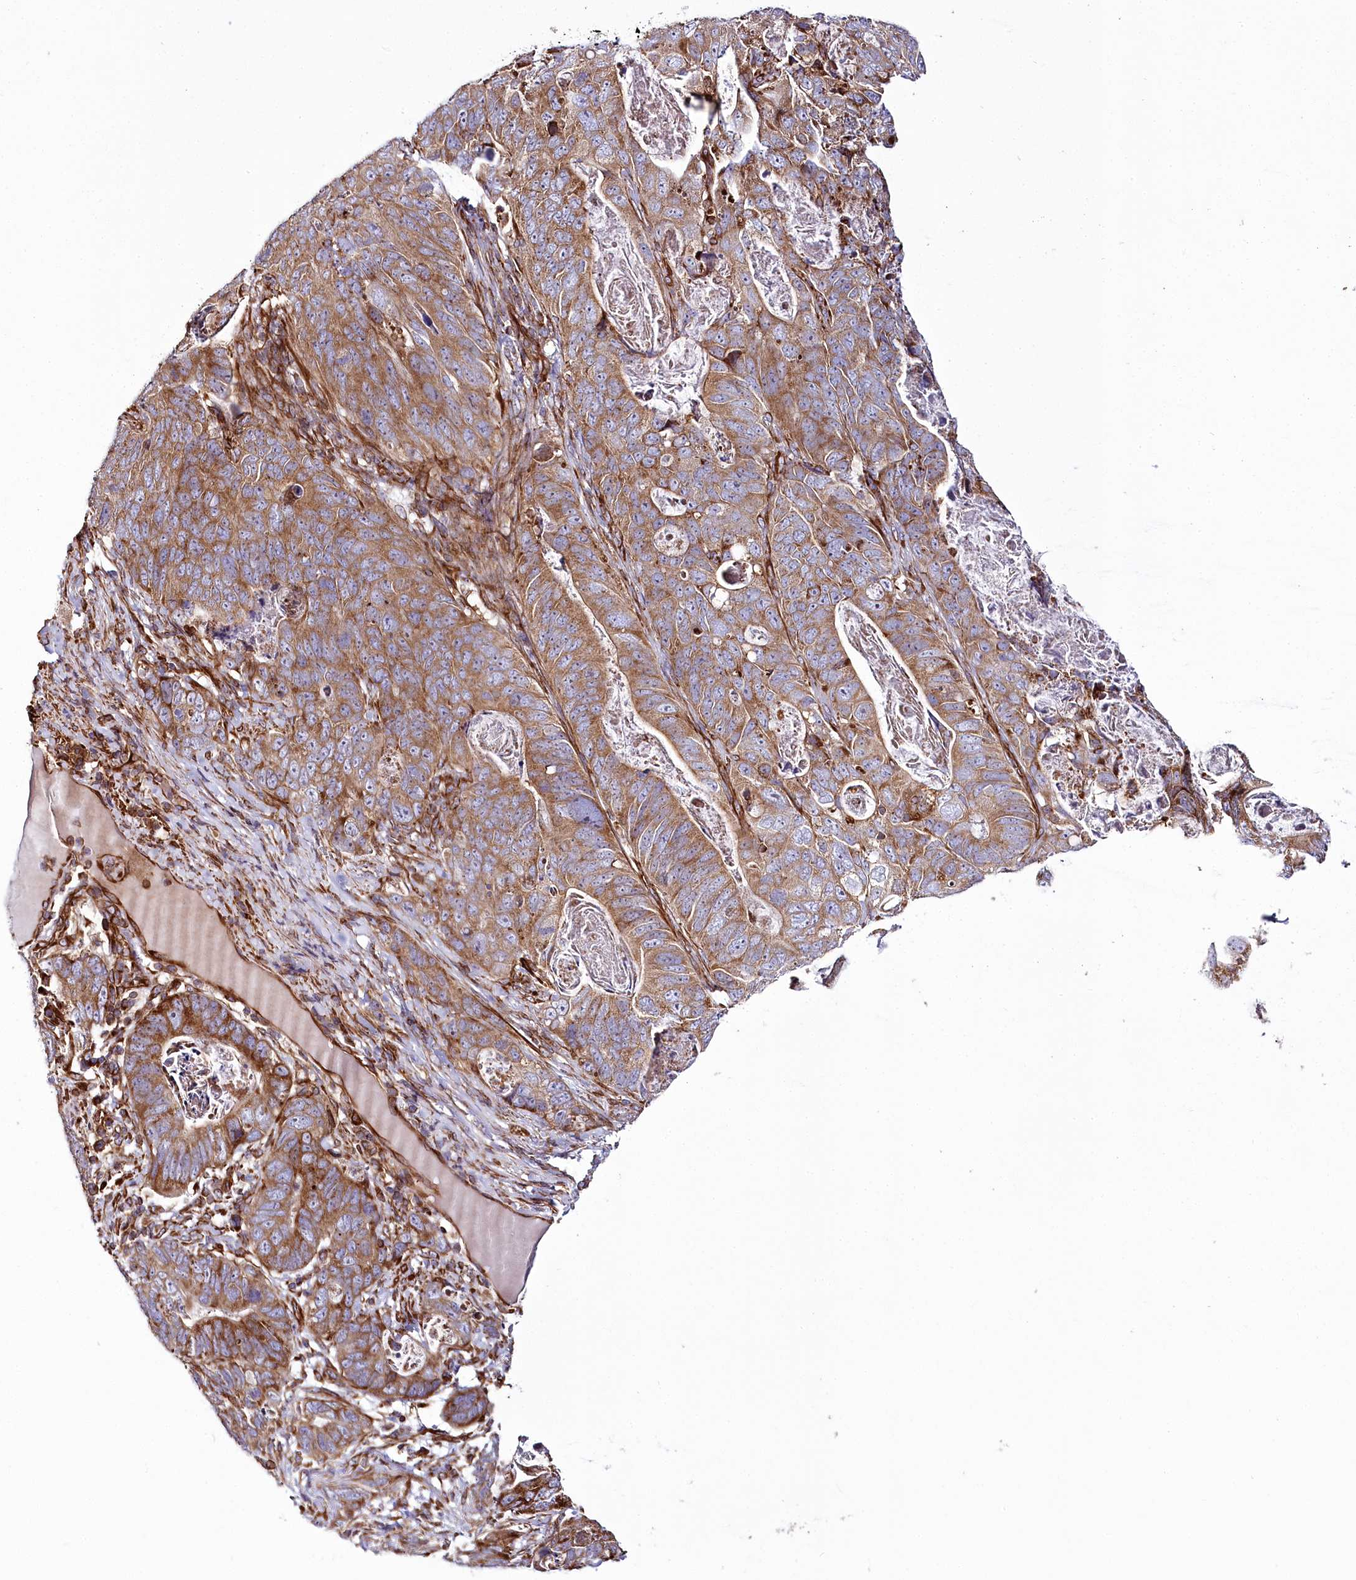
{"staining": {"intensity": "moderate", "quantity": ">75%", "location": "cytoplasmic/membranous"}, "tissue": "stomach cancer", "cell_type": "Tumor cells", "image_type": "cancer", "snomed": [{"axis": "morphology", "description": "Normal tissue, NOS"}, {"axis": "morphology", "description": "Adenocarcinoma, NOS"}, {"axis": "topography", "description": "Stomach"}], "caption": "Protein analysis of stomach cancer tissue shows moderate cytoplasmic/membranous expression in approximately >75% of tumor cells. The staining was performed using DAB (3,3'-diaminobenzidine), with brown indicating positive protein expression. Nuclei are stained blue with hematoxylin.", "gene": "THUMPD3", "patient": {"sex": "female", "age": 89}}